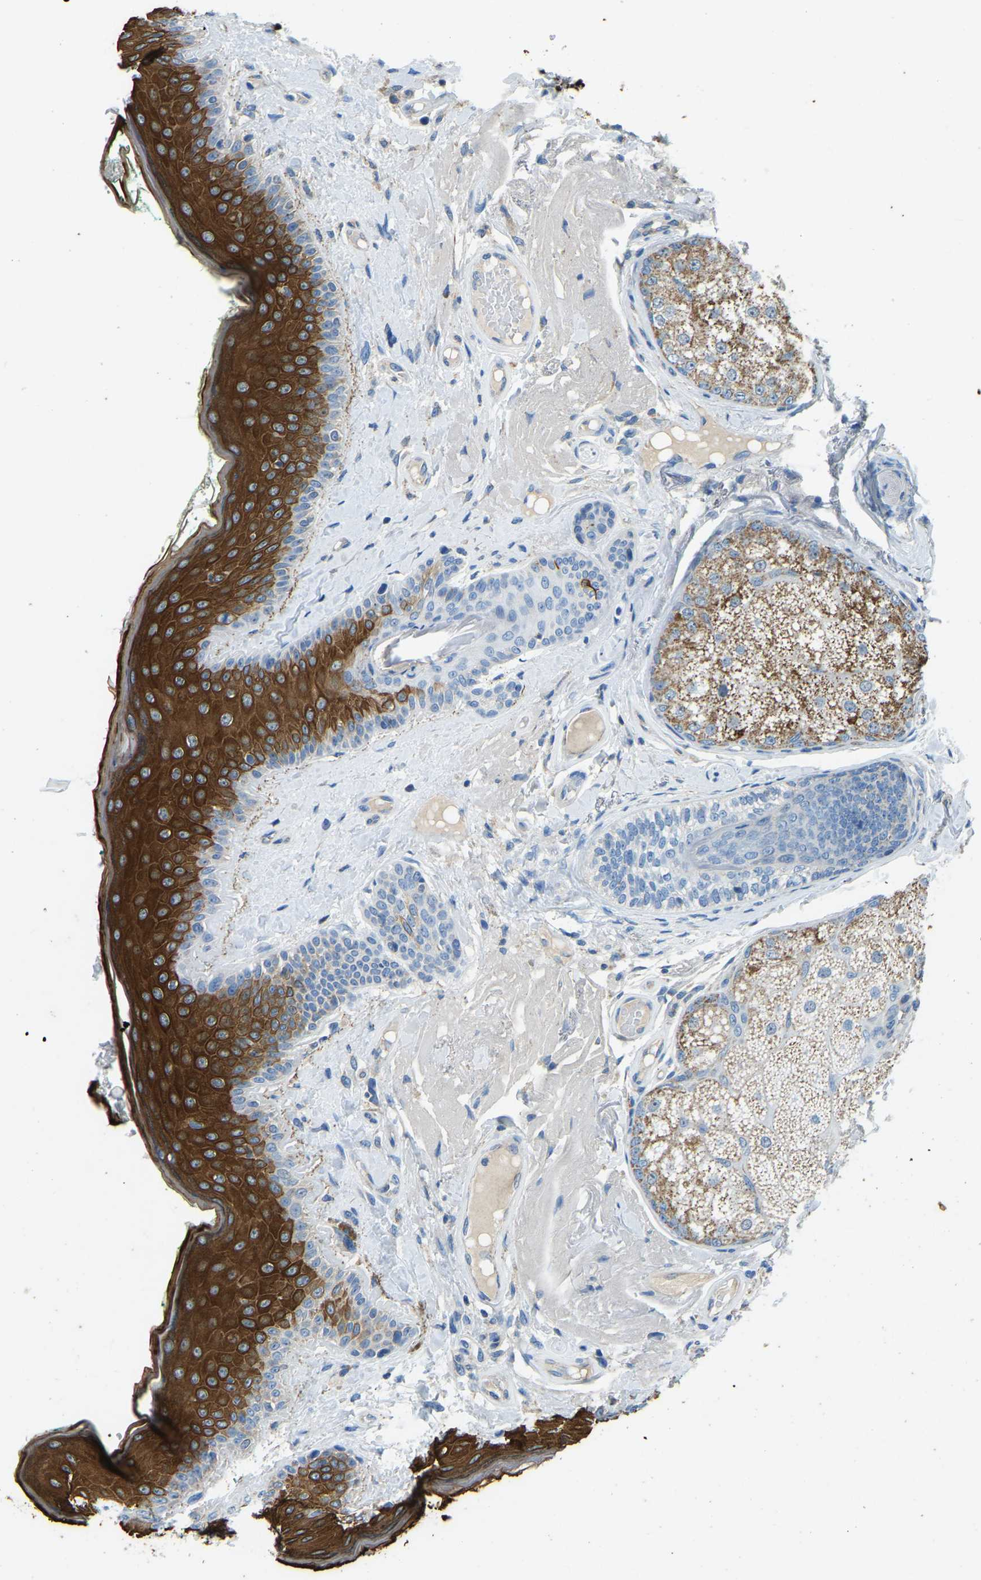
{"staining": {"intensity": "strong", "quantity": "25%-75%", "location": "cytoplasmic/membranous"}, "tissue": "oral mucosa", "cell_type": "Squamous epithelial cells", "image_type": "normal", "snomed": [{"axis": "morphology", "description": "Normal tissue, NOS"}, {"axis": "topography", "description": "Skin"}, {"axis": "topography", "description": "Oral tissue"}], "caption": "Strong cytoplasmic/membranous protein staining is identified in about 25%-75% of squamous epithelial cells in oral mucosa. (brown staining indicates protein expression, while blue staining denotes nuclei).", "gene": "ZNF200", "patient": {"sex": "male", "age": 84}}